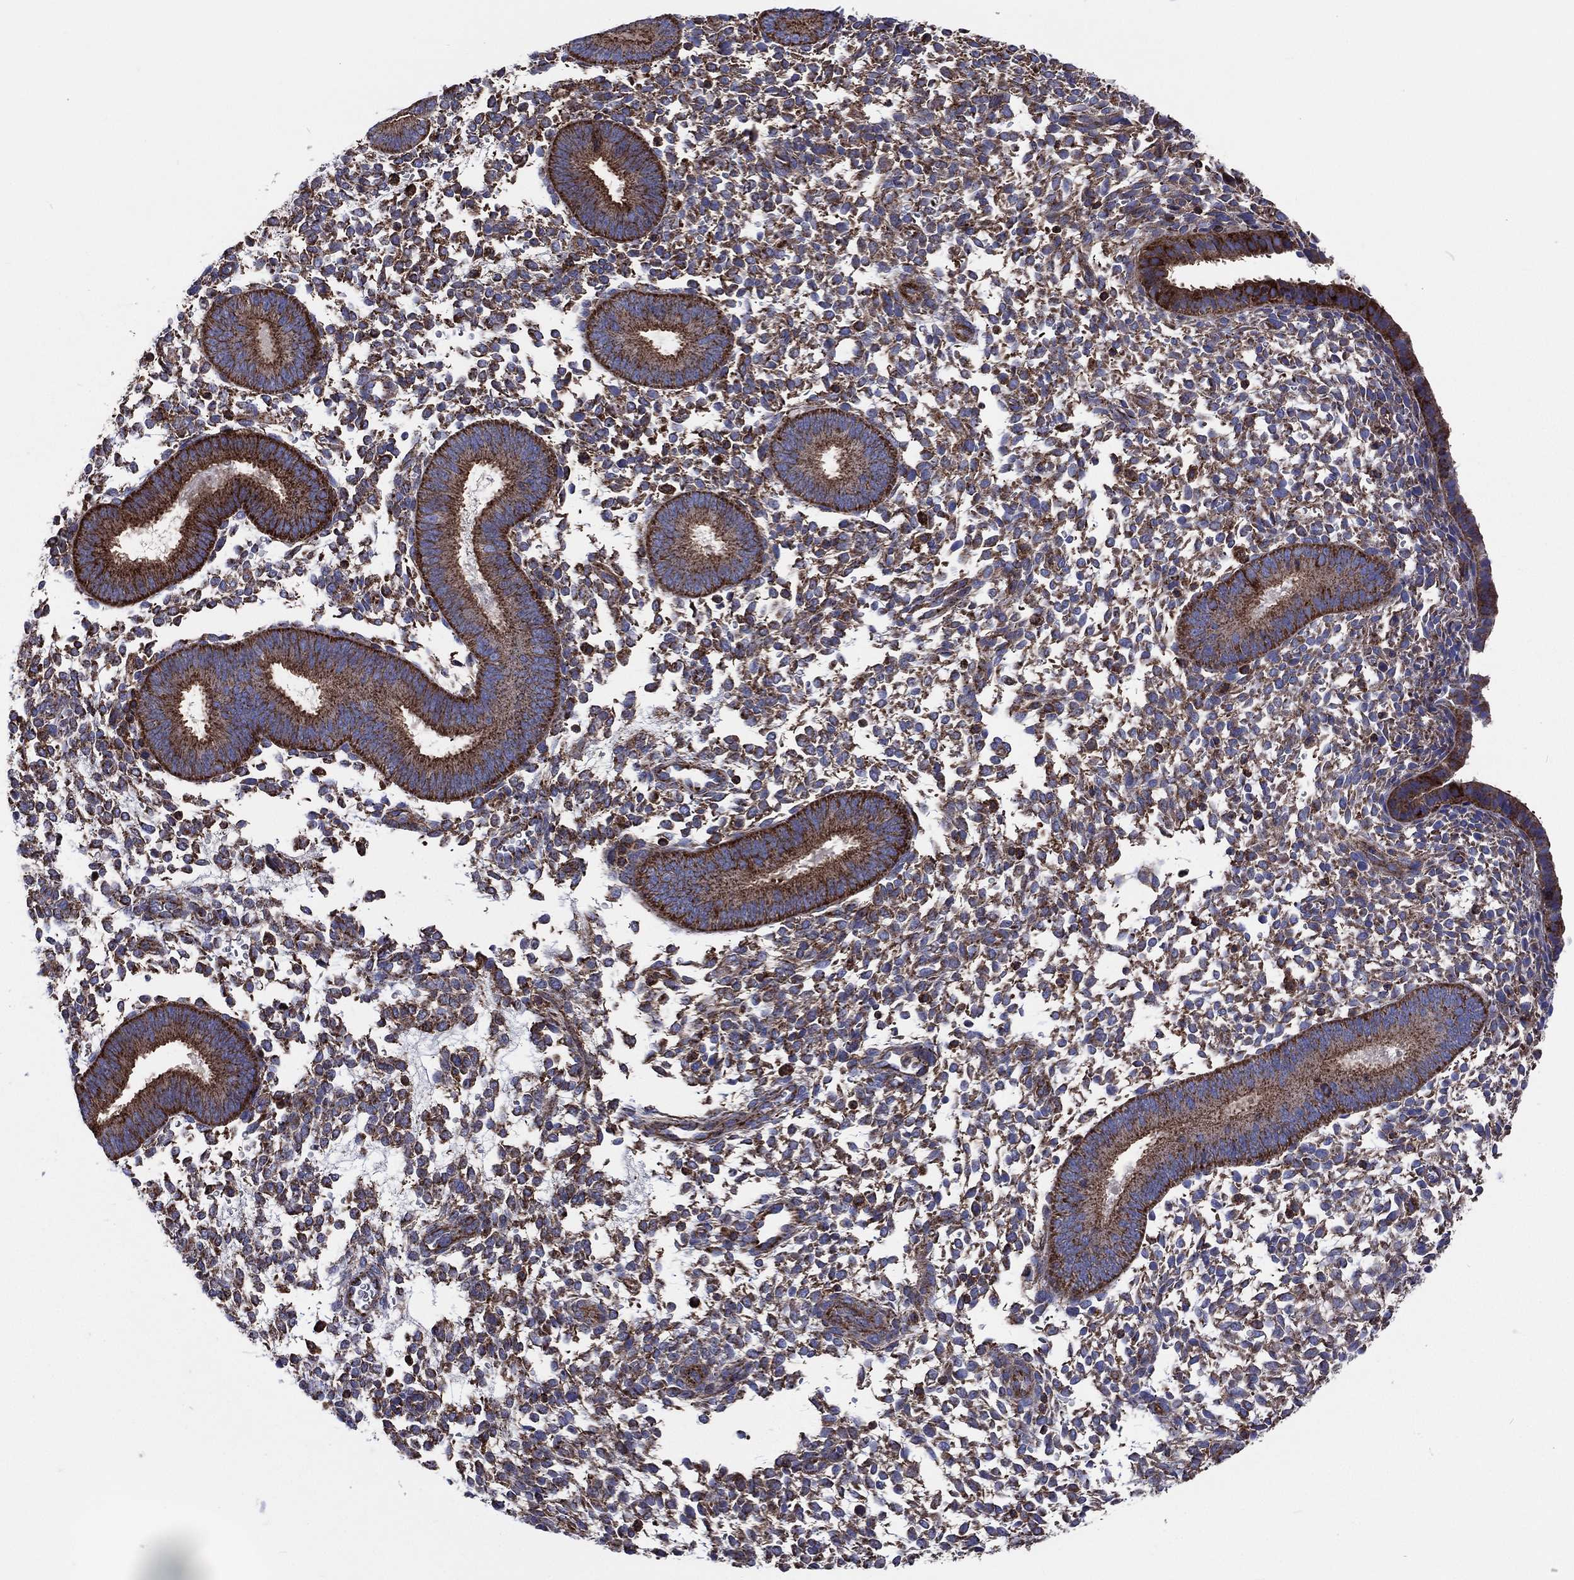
{"staining": {"intensity": "moderate", "quantity": "25%-75%", "location": "cytoplasmic/membranous"}, "tissue": "endometrium", "cell_type": "Cells in endometrial stroma", "image_type": "normal", "snomed": [{"axis": "morphology", "description": "Normal tissue, NOS"}, {"axis": "topography", "description": "Endometrium"}], "caption": "The photomicrograph exhibits staining of benign endometrium, revealing moderate cytoplasmic/membranous protein positivity (brown color) within cells in endometrial stroma.", "gene": "ANKRD37", "patient": {"sex": "female", "age": 39}}